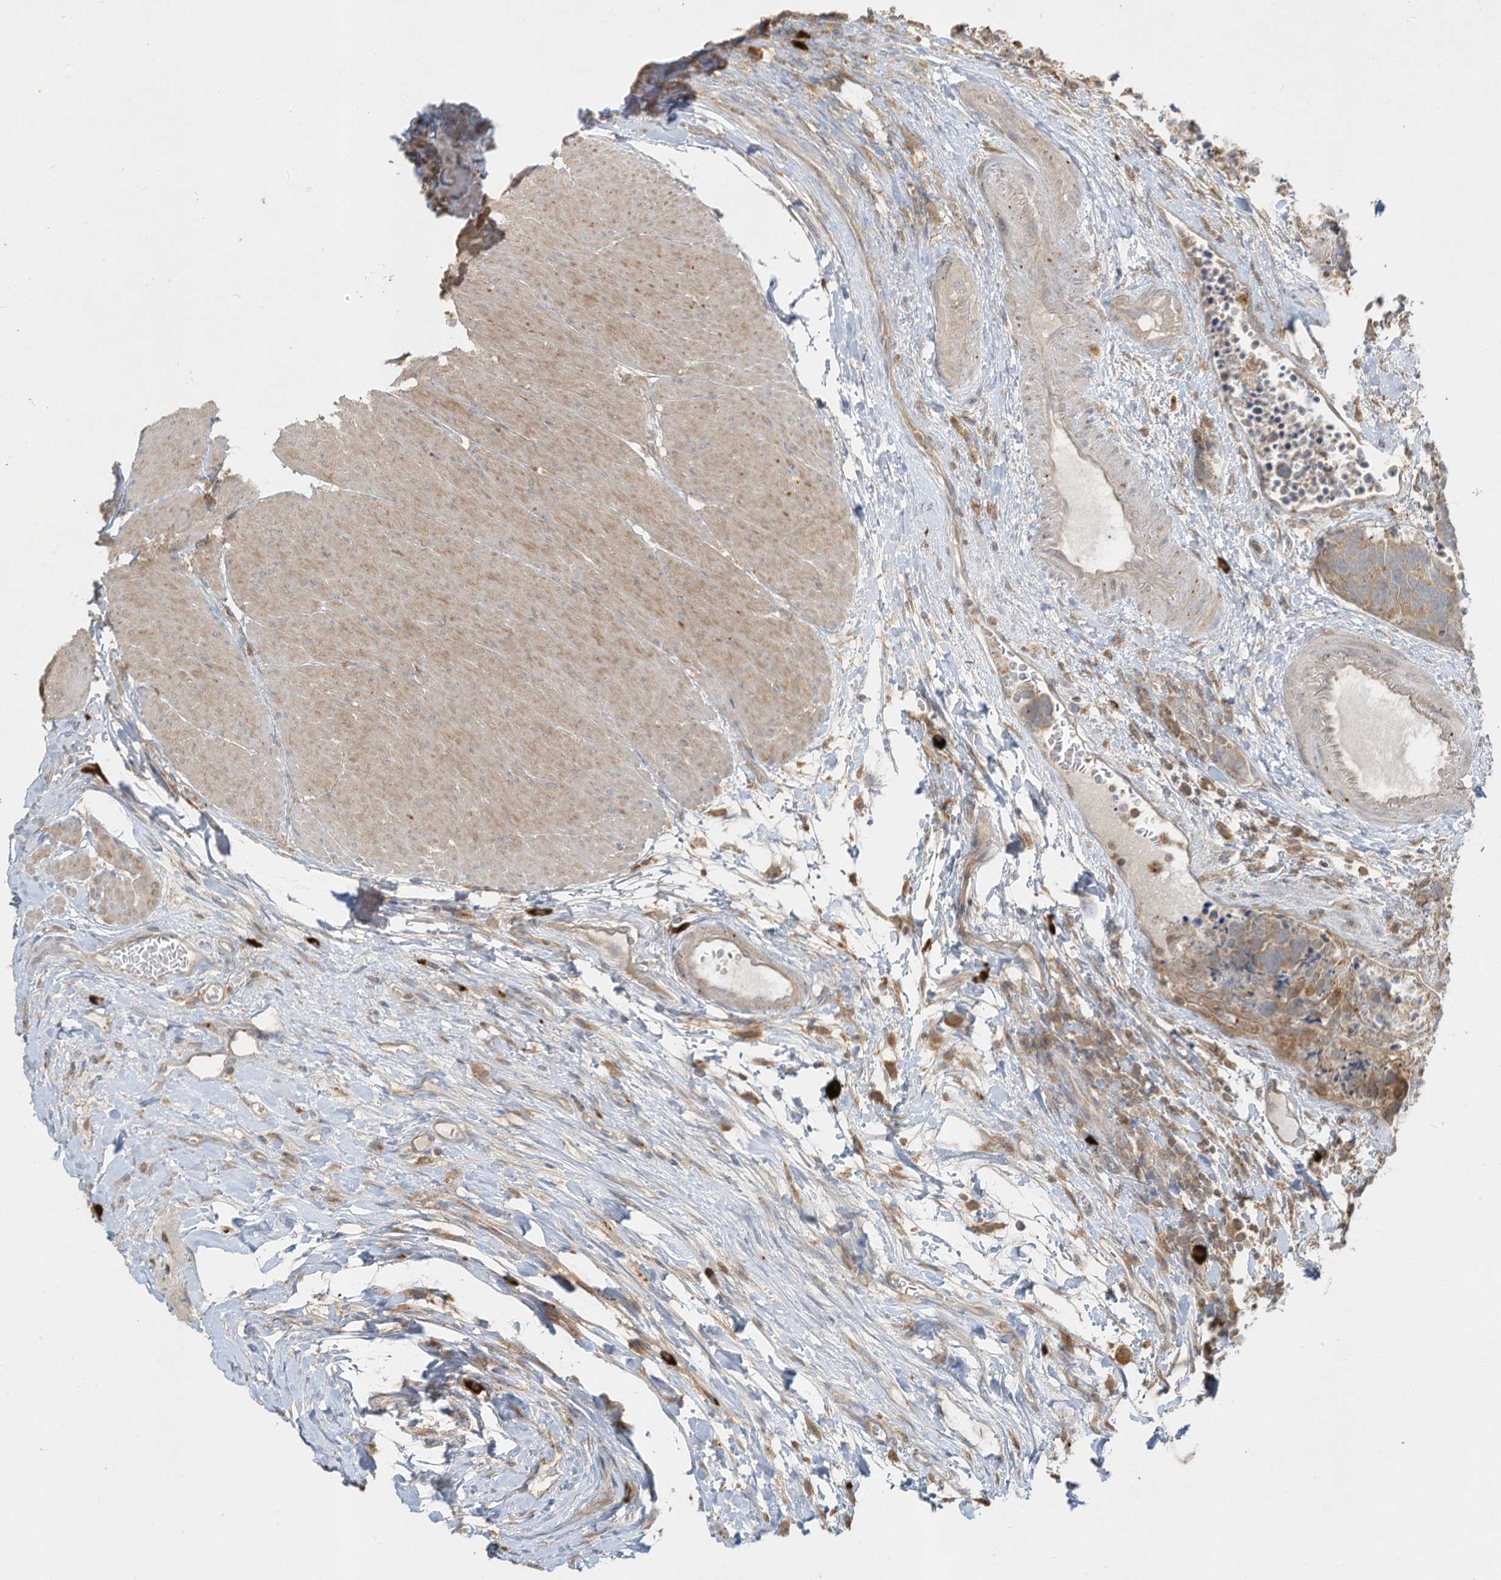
{"staining": {"intensity": "weak", "quantity": ">75%", "location": "cytoplasmic/membranous"}, "tissue": "carcinoid", "cell_type": "Tumor cells", "image_type": "cancer", "snomed": [{"axis": "morphology", "description": "Carcinoma, NOS"}, {"axis": "morphology", "description": "Carcinoid, malignant, NOS"}, {"axis": "topography", "description": "Urinary bladder"}], "caption": "DAB immunohistochemical staining of human carcinoid demonstrates weak cytoplasmic/membranous protein positivity in approximately >75% of tumor cells.", "gene": "LDAH", "patient": {"sex": "male", "age": 57}}